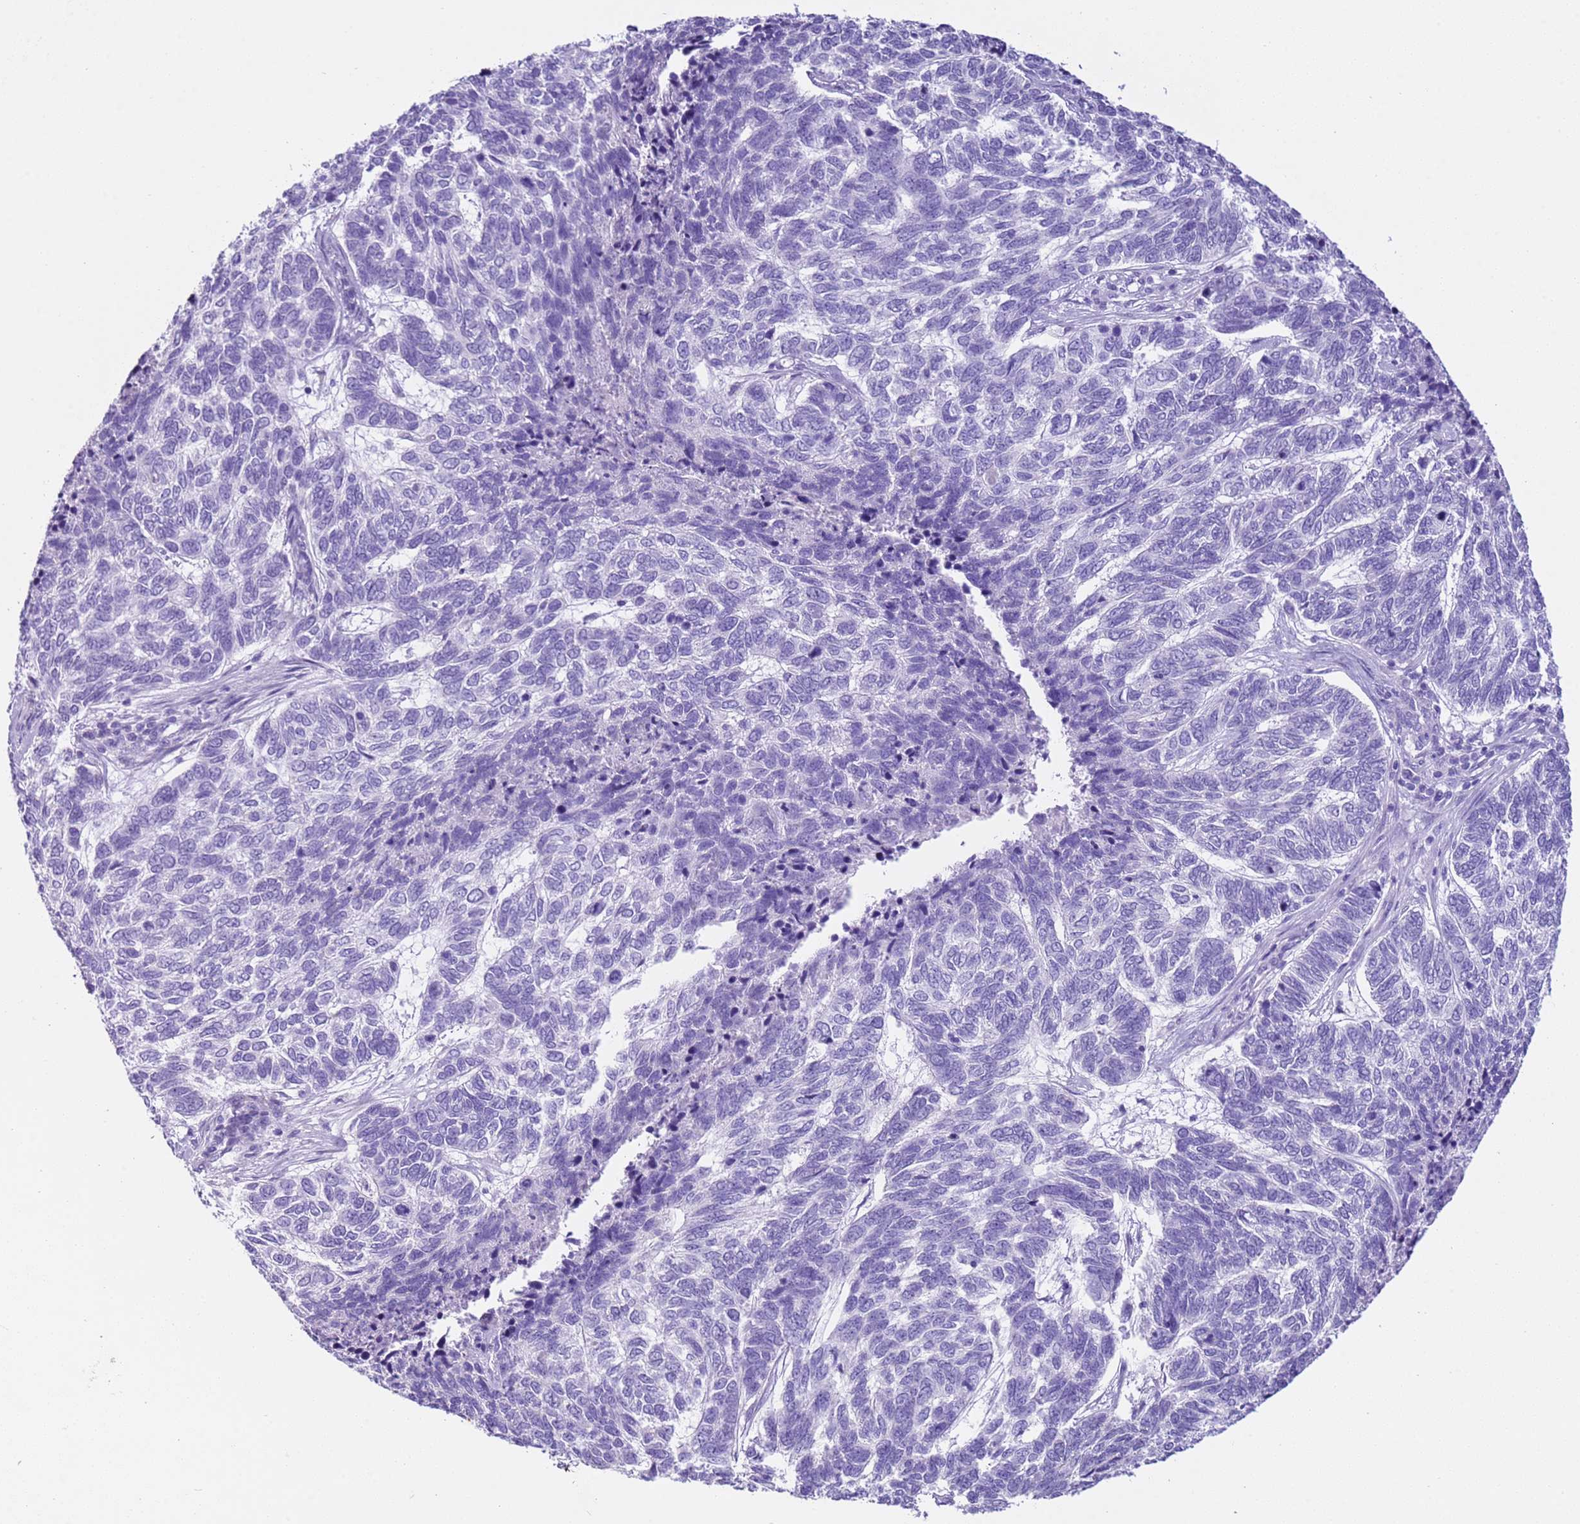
{"staining": {"intensity": "negative", "quantity": "none", "location": "none"}, "tissue": "skin cancer", "cell_type": "Tumor cells", "image_type": "cancer", "snomed": [{"axis": "morphology", "description": "Basal cell carcinoma"}, {"axis": "topography", "description": "Skin"}], "caption": "A micrograph of skin basal cell carcinoma stained for a protein exhibits no brown staining in tumor cells.", "gene": "CPB1", "patient": {"sex": "female", "age": 65}}